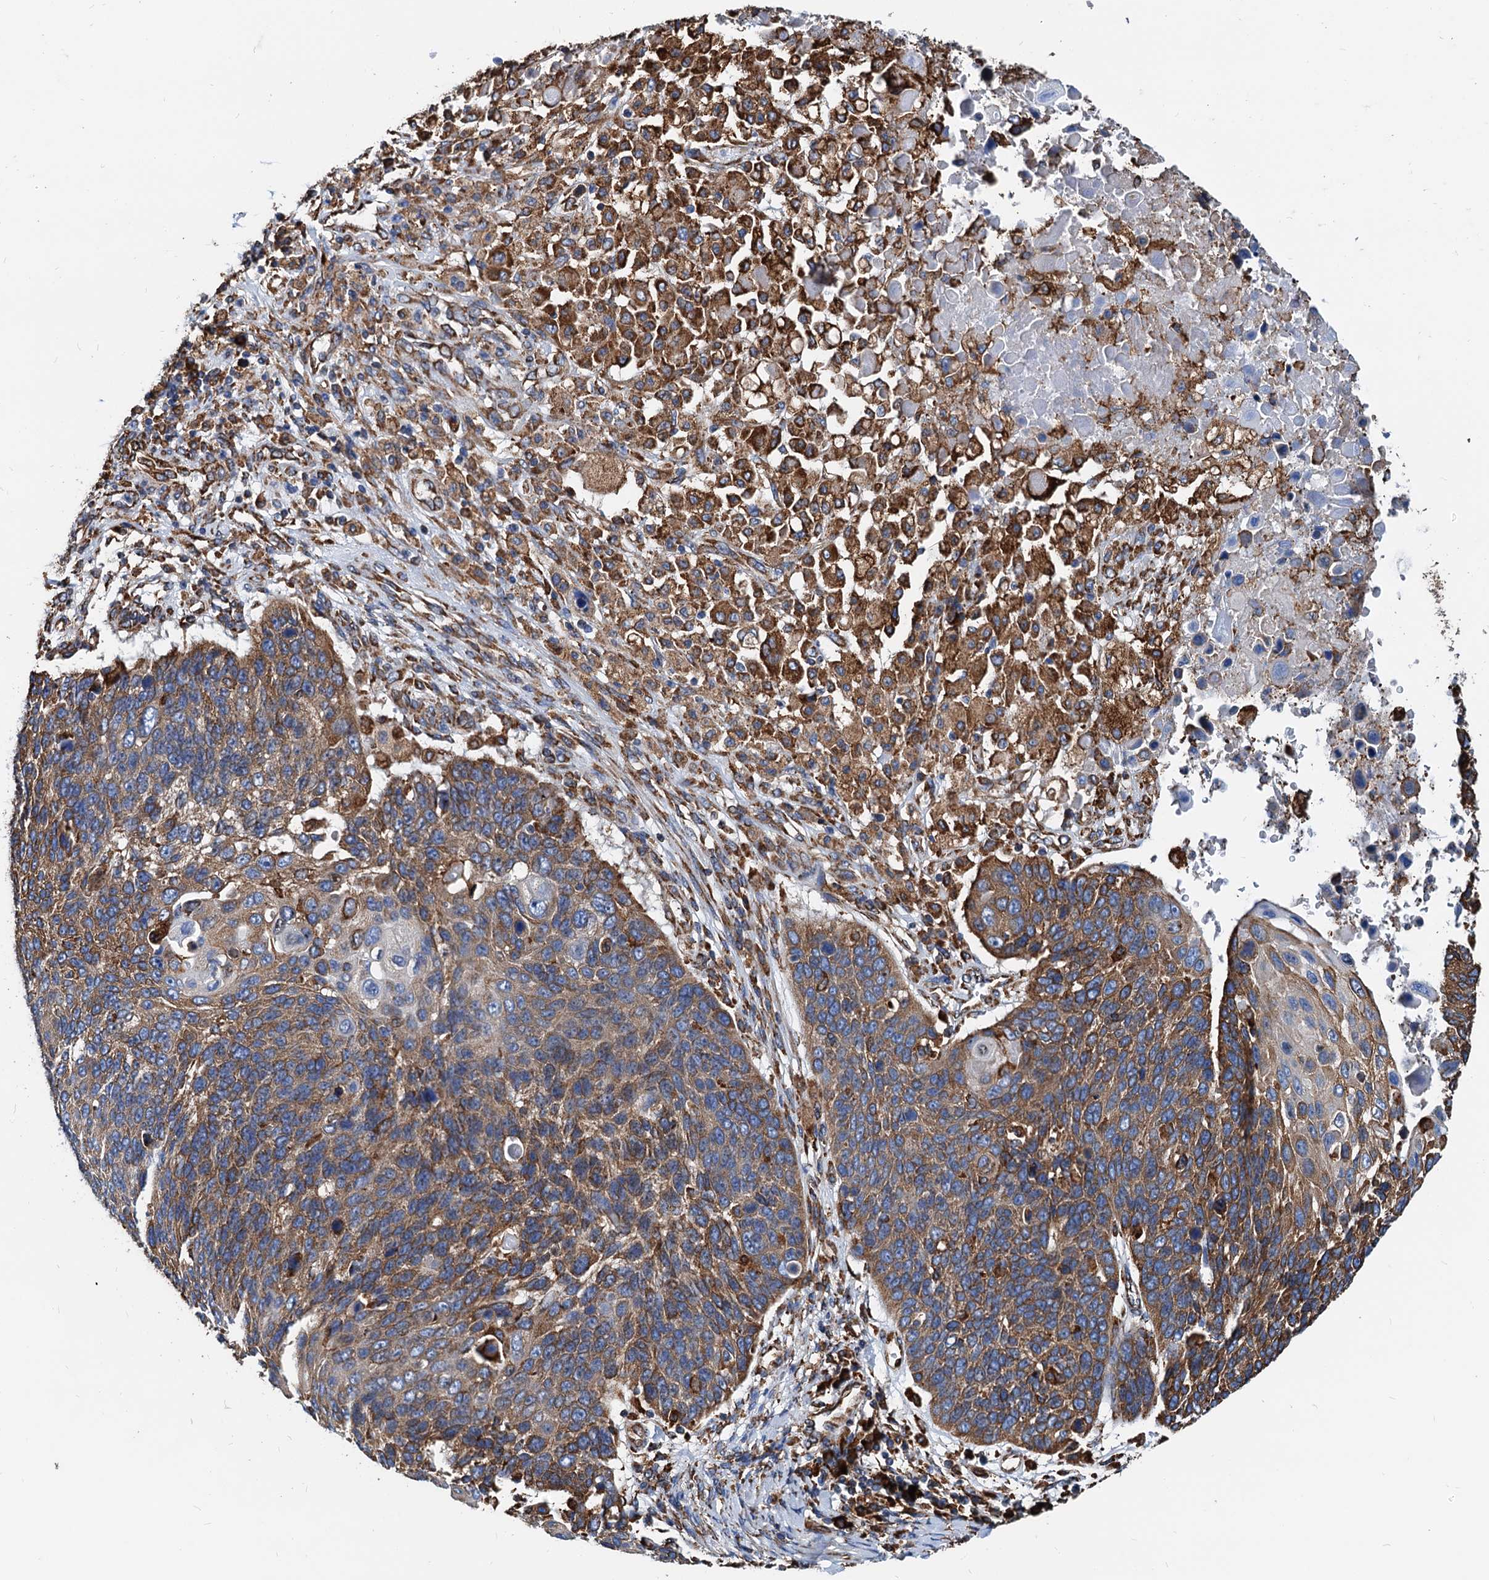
{"staining": {"intensity": "moderate", "quantity": ">75%", "location": "cytoplasmic/membranous"}, "tissue": "lung cancer", "cell_type": "Tumor cells", "image_type": "cancer", "snomed": [{"axis": "morphology", "description": "Squamous cell carcinoma, NOS"}, {"axis": "topography", "description": "Lung"}], "caption": "Immunohistochemical staining of human lung cancer (squamous cell carcinoma) exhibits medium levels of moderate cytoplasmic/membranous expression in approximately >75% of tumor cells. (DAB IHC with brightfield microscopy, high magnification).", "gene": "HSPA5", "patient": {"sex": "male", "age": 66}}